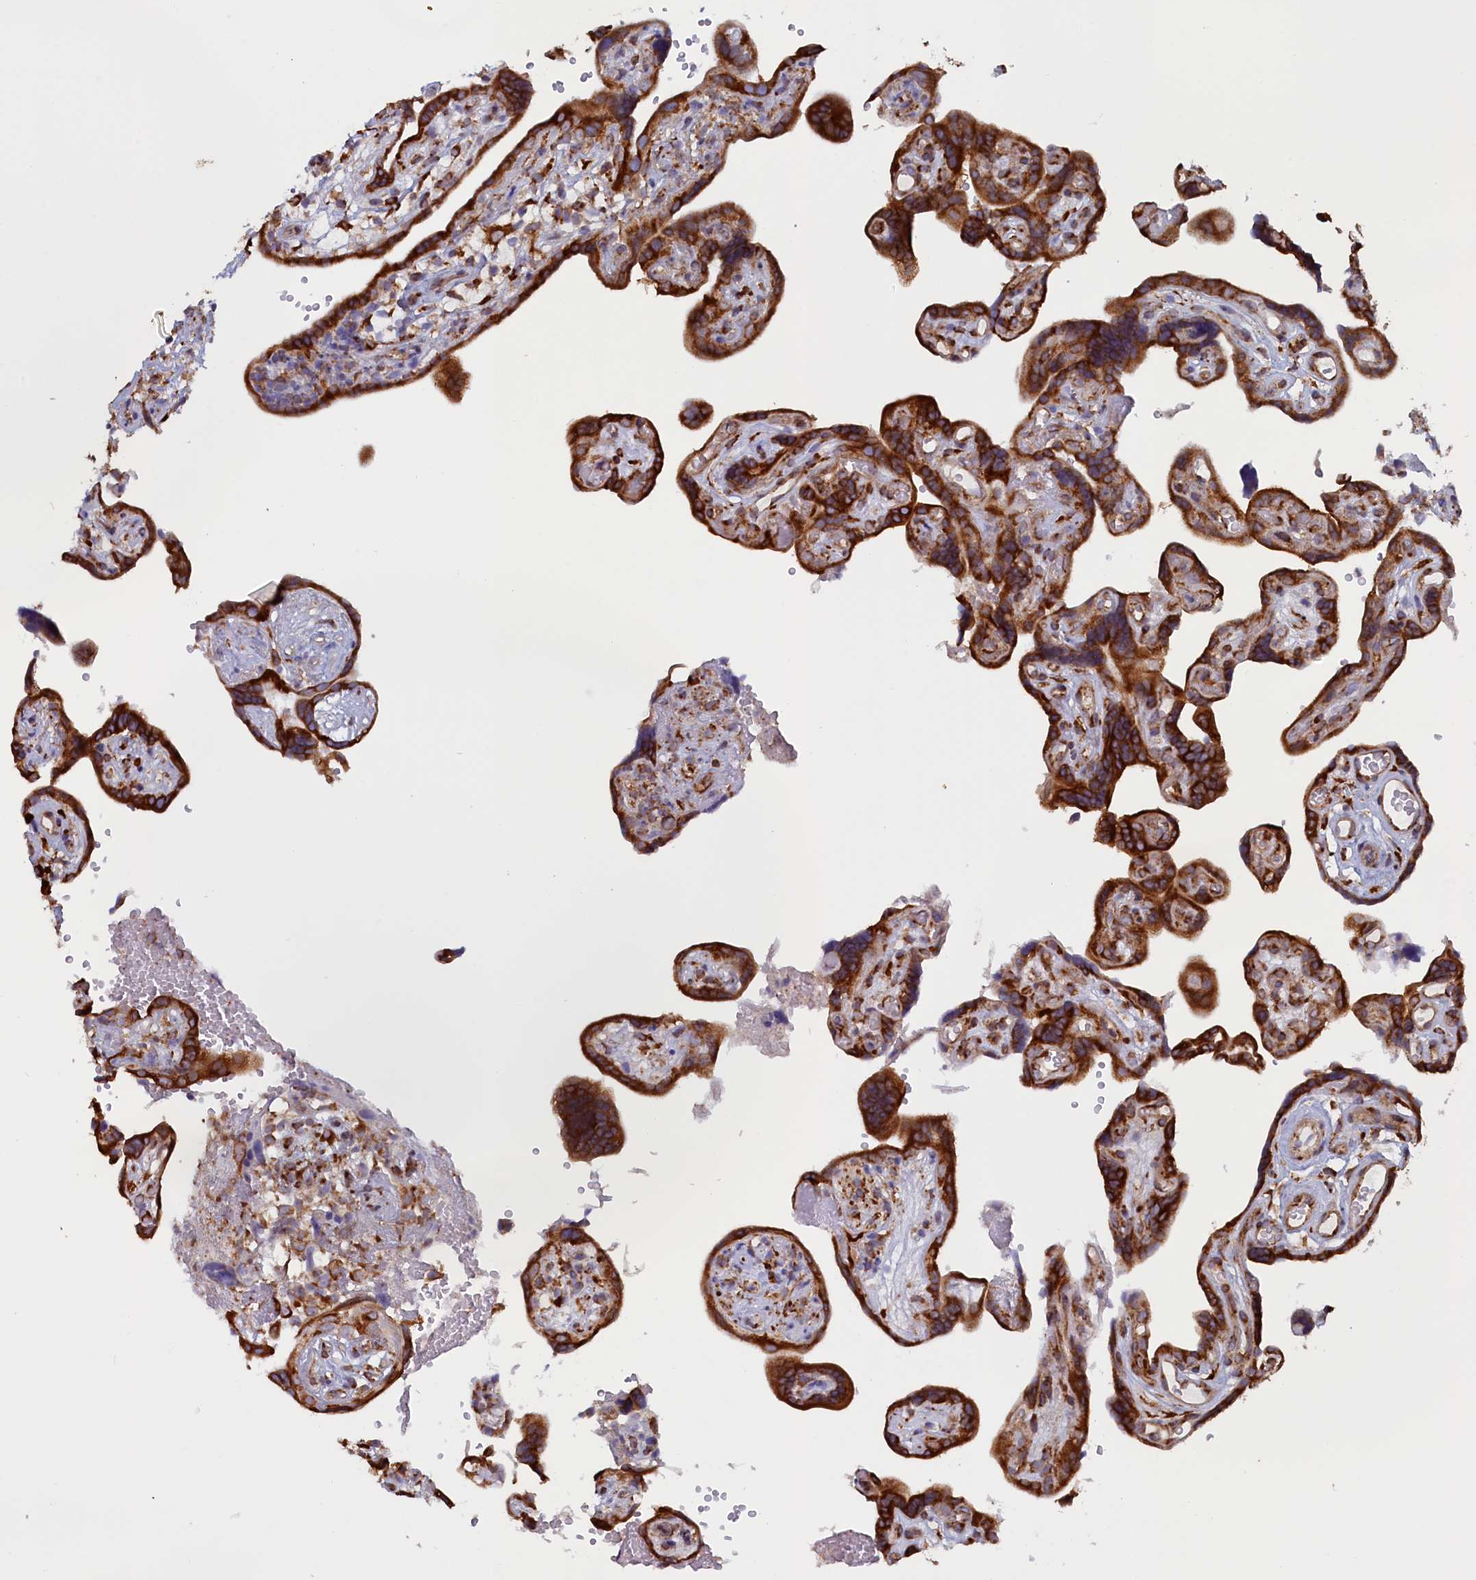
{"staining": {"intensity": "strong", "quantity": ">75%", "location": "cytoplasmic/membranous"}, "tissue": "placenta", "cell_type": "Decidual cells", "image_type": "normal", "snomed": [{"axis": "morphology", "description": "Normal tissue, NOS"}, {"axis": "topography", "description": "Placenta"}], "caption": "This photomicrograph shows IHC staining of benign human placenta, with high strong cytoplasmic/membranous staining in approximately >75% of decidual cells.", "gene": "CCDC68", "patient": {"sex": "female", "age": 30}}